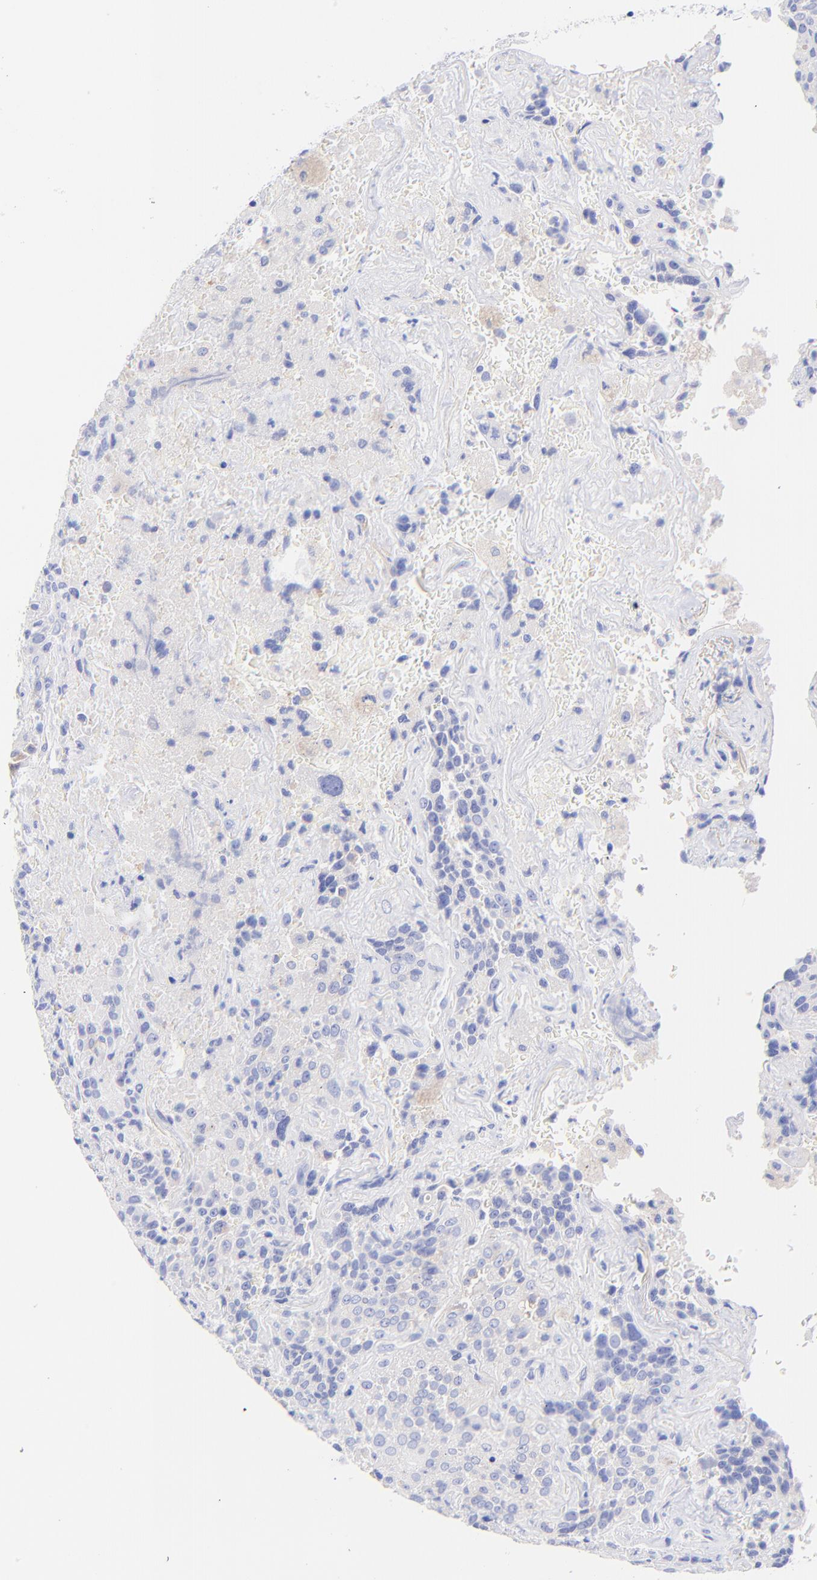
{"staining": {"intensity": "negative", "quantity": "none", "location": "none"}, "tissue": "lung cancer", "cell_type": "Tumor cells", "image_type": "cancer", "snomed": [{"axis": "morphology", "description": "Squamous cell carcinoma, NOS"}, {"axis": "topography", "description": "Lung"}], "caption": "High magnification brightfield microscopy of squamous cell carcinoma (lung) stained with DAB (brown) and counterstained with hematoxylin (blue): tumor cells show no significant staining. (DAB (3,3'-diaminobenzidine) immunohistochemistry with hematoxylin counter stain).", "gene": "GPHN", "patient": {"sex": "male", "age": 54}}